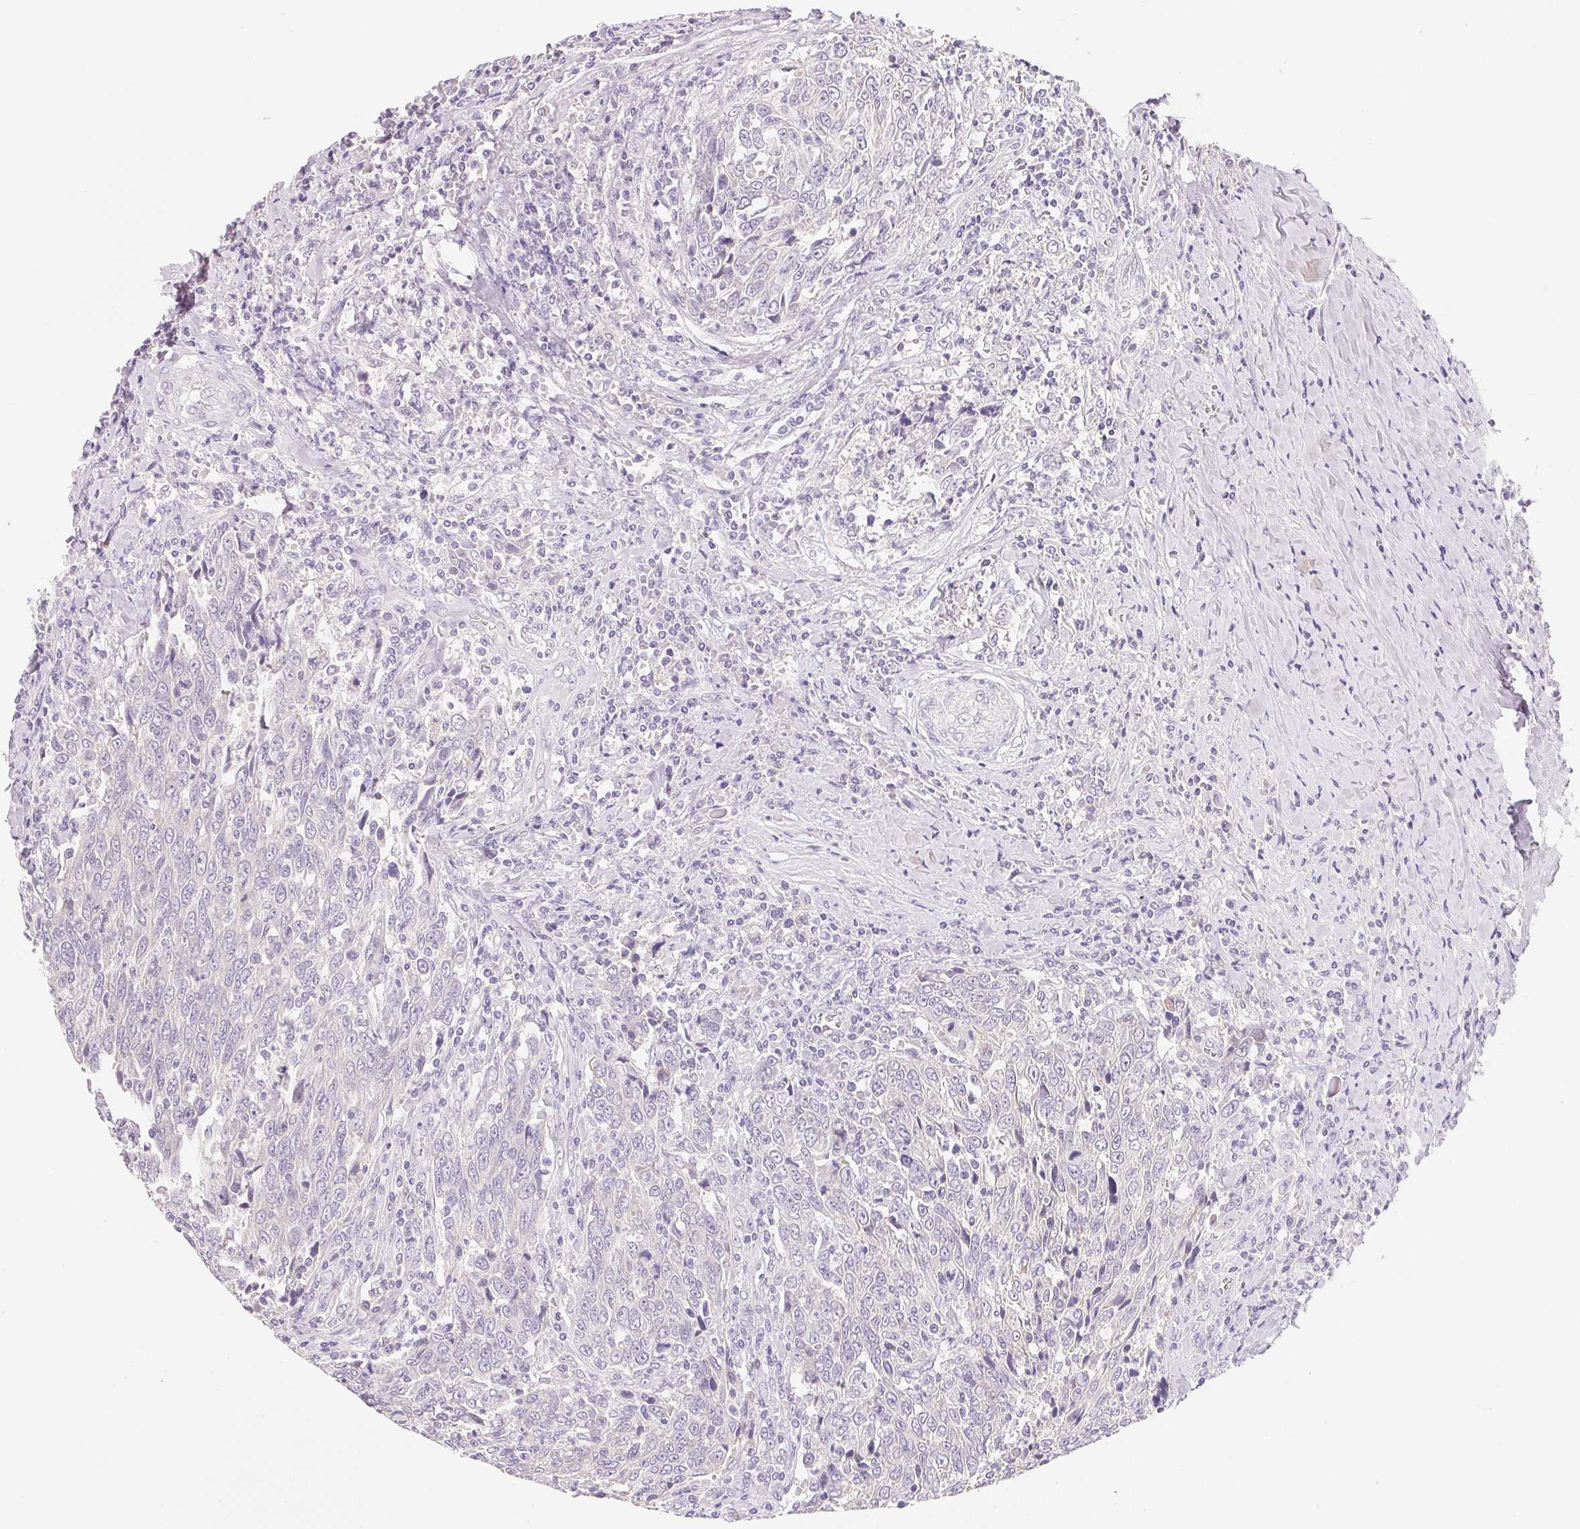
{"staining": {"intensity": "negative", "quantity": "none", "location": "none"}, "tissue": "breast cancer", "cell_type": "Tumor cells", "image_type": "cancer", "snomed": [{"axis": "morphology", "description": "Duct carcinoma"}, {"axis": "topography", "description": "Breast"}], "caption": "The micrograph demonstrates no staining of tumor cells in invasive ductal carcinoma (breast).", "gene": "MCOLN3", "patient": {"sex": "female", "age": 50}}